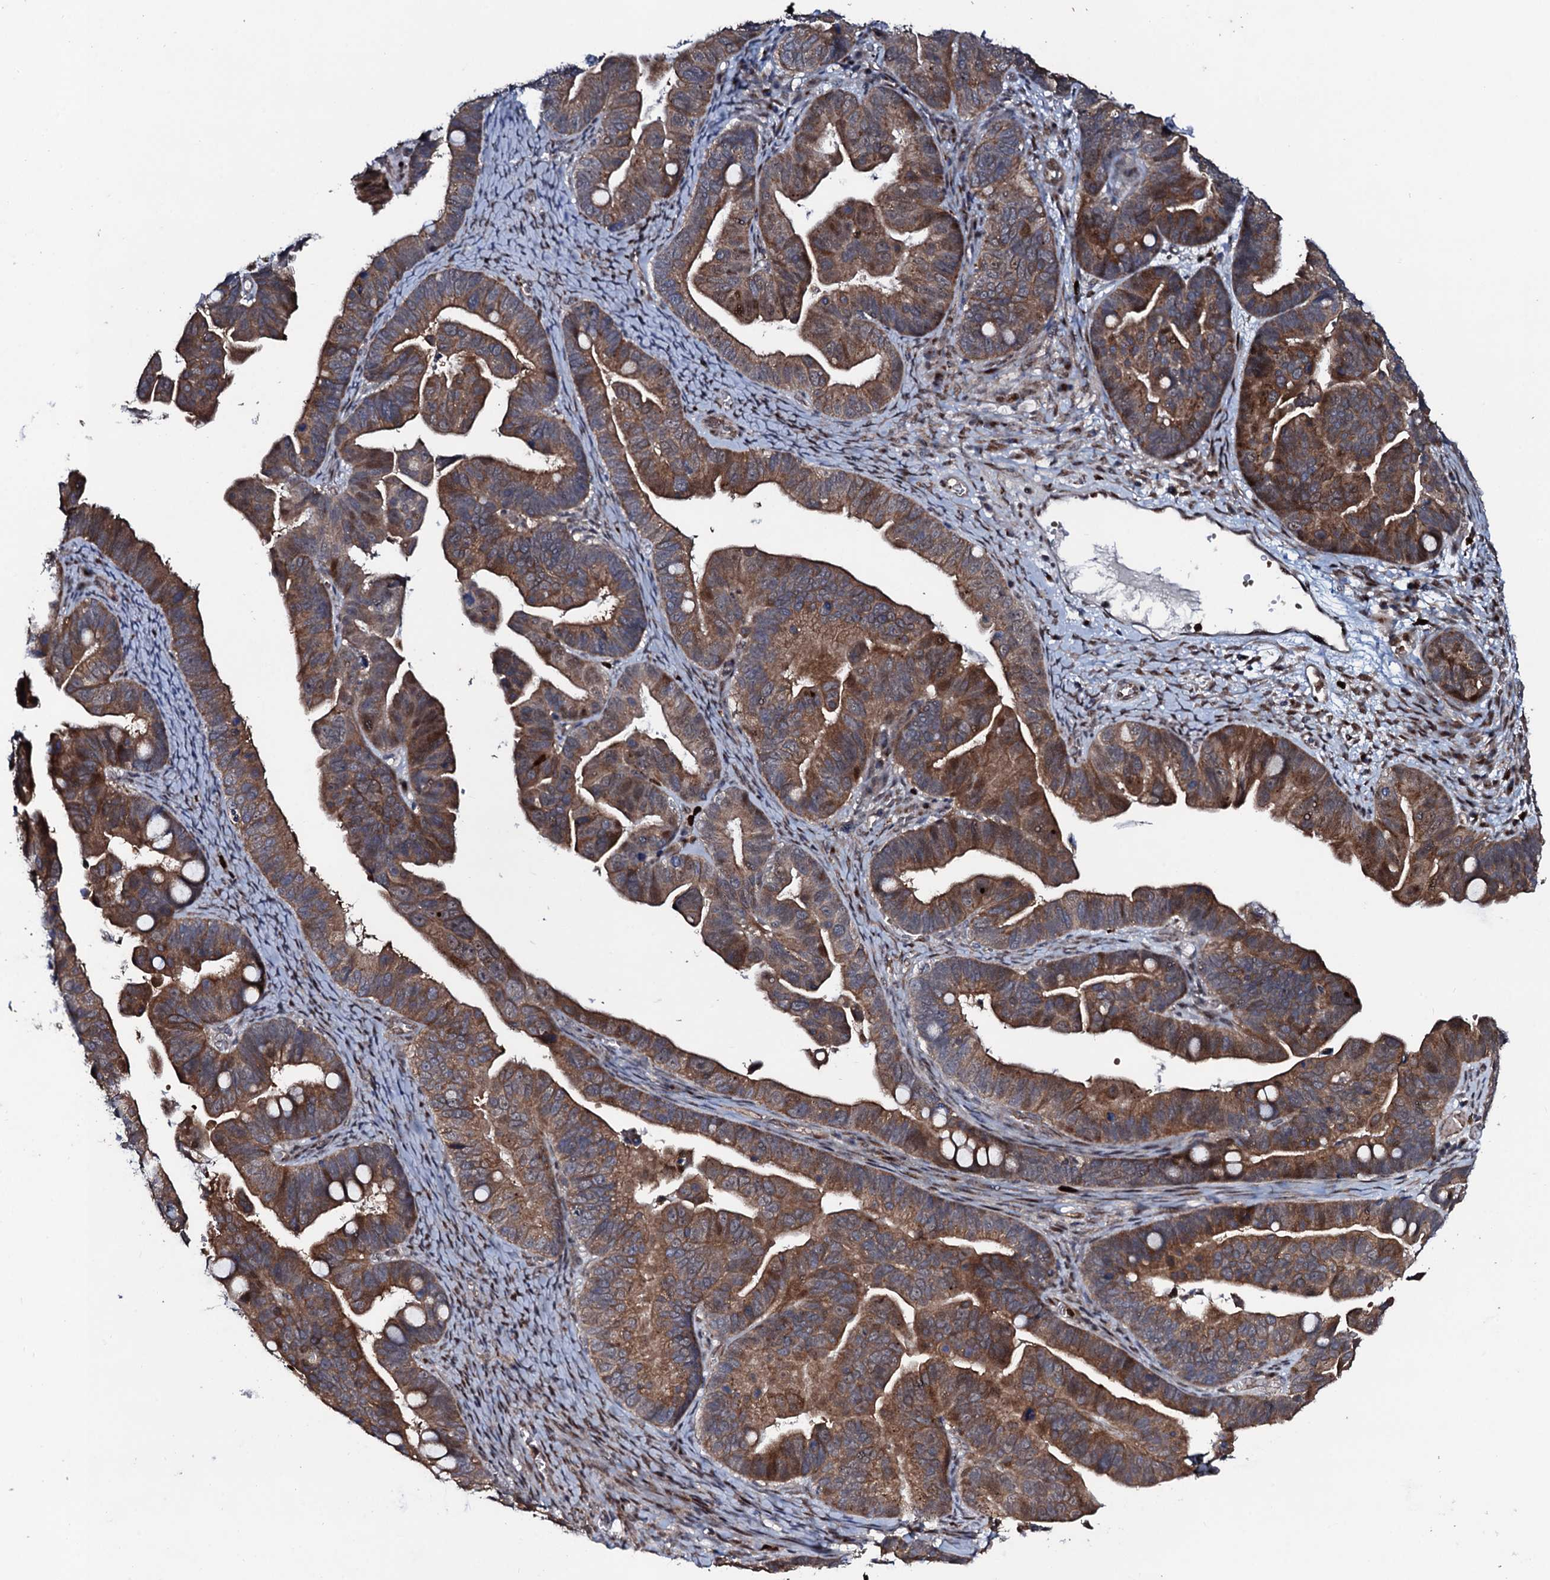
{"staining": {"intensity": "strong", "quantity": ">75%", "location": "cytoplasmic/membranous,nuclear"}, "tissue": "ovarian cancer", "cell_type": "Tumor cells", "image_type": "cancer", "snomed": [{"axis": "morphology", "description": "Cystadenocarcinoma, serous, NOS"}, {"axis": "topography", "description": "Ovary"}], "caption": "Protein expression by IHC displays strong cytoplasmic/membranous and nuclear positivity in about >75% of tumor cells in serous cystadenocarcinoma (ovarian).", "gene": "COG6", "patient": {"sex": "female", "age": 56}}